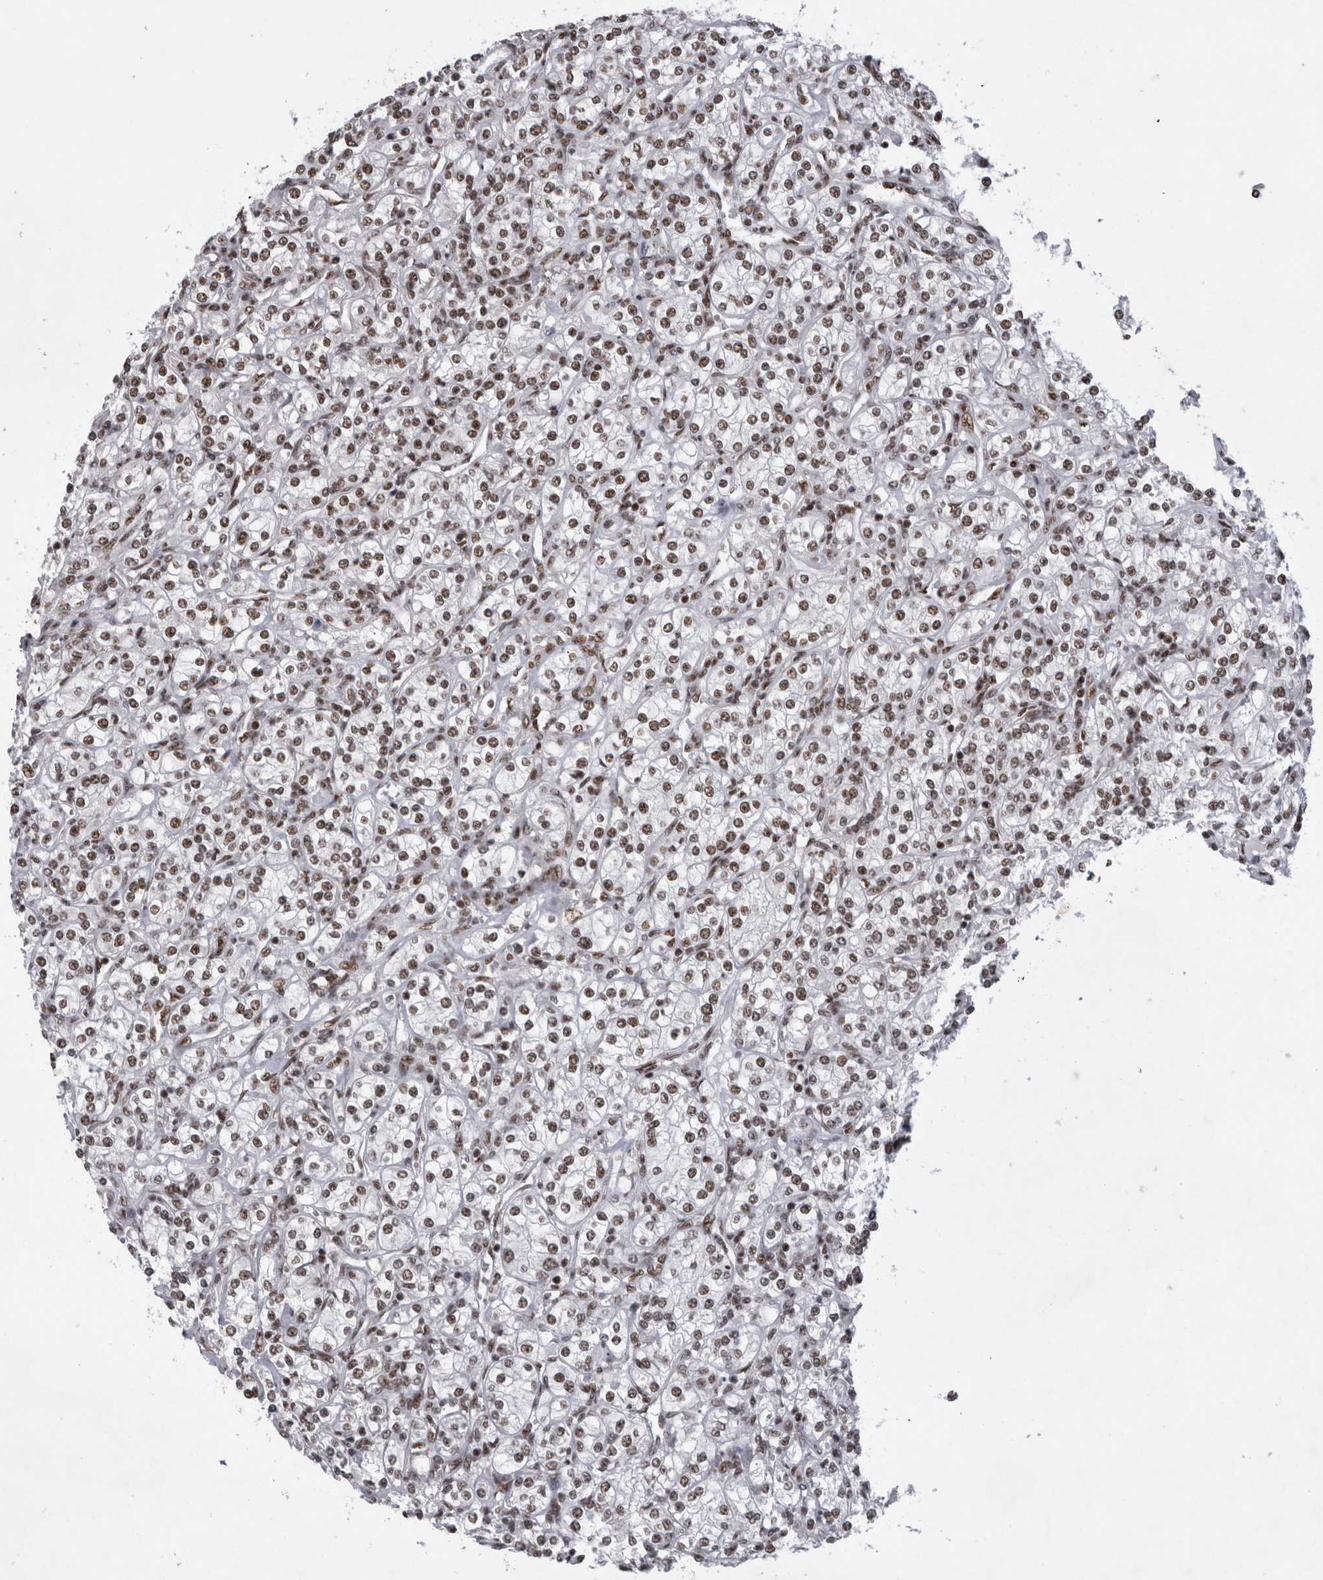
{"staining": {"intensity": "moderate", "quantity": ">75%", "location": "nuclear"}, "tissue": "renal cancer", "cell_type": "Tumor cells", "image_type": "cancer", "snomed": [{"axis": "morphology", "description": "Adenocarcinoma, NOS"}, {"axis": "topography", "description": "Kidney"}], "caption": "The histopathology image demonstrates immunohistochemical staining of renal adenocarcinoma. There is moderate nuclear staining is seen in about >75% of tumor cells. (brown staining indicates protein expression, while blue staining denotes nuclei).", "gene": "CDK11A", "patient": {"sex": "male", "age": 77}}